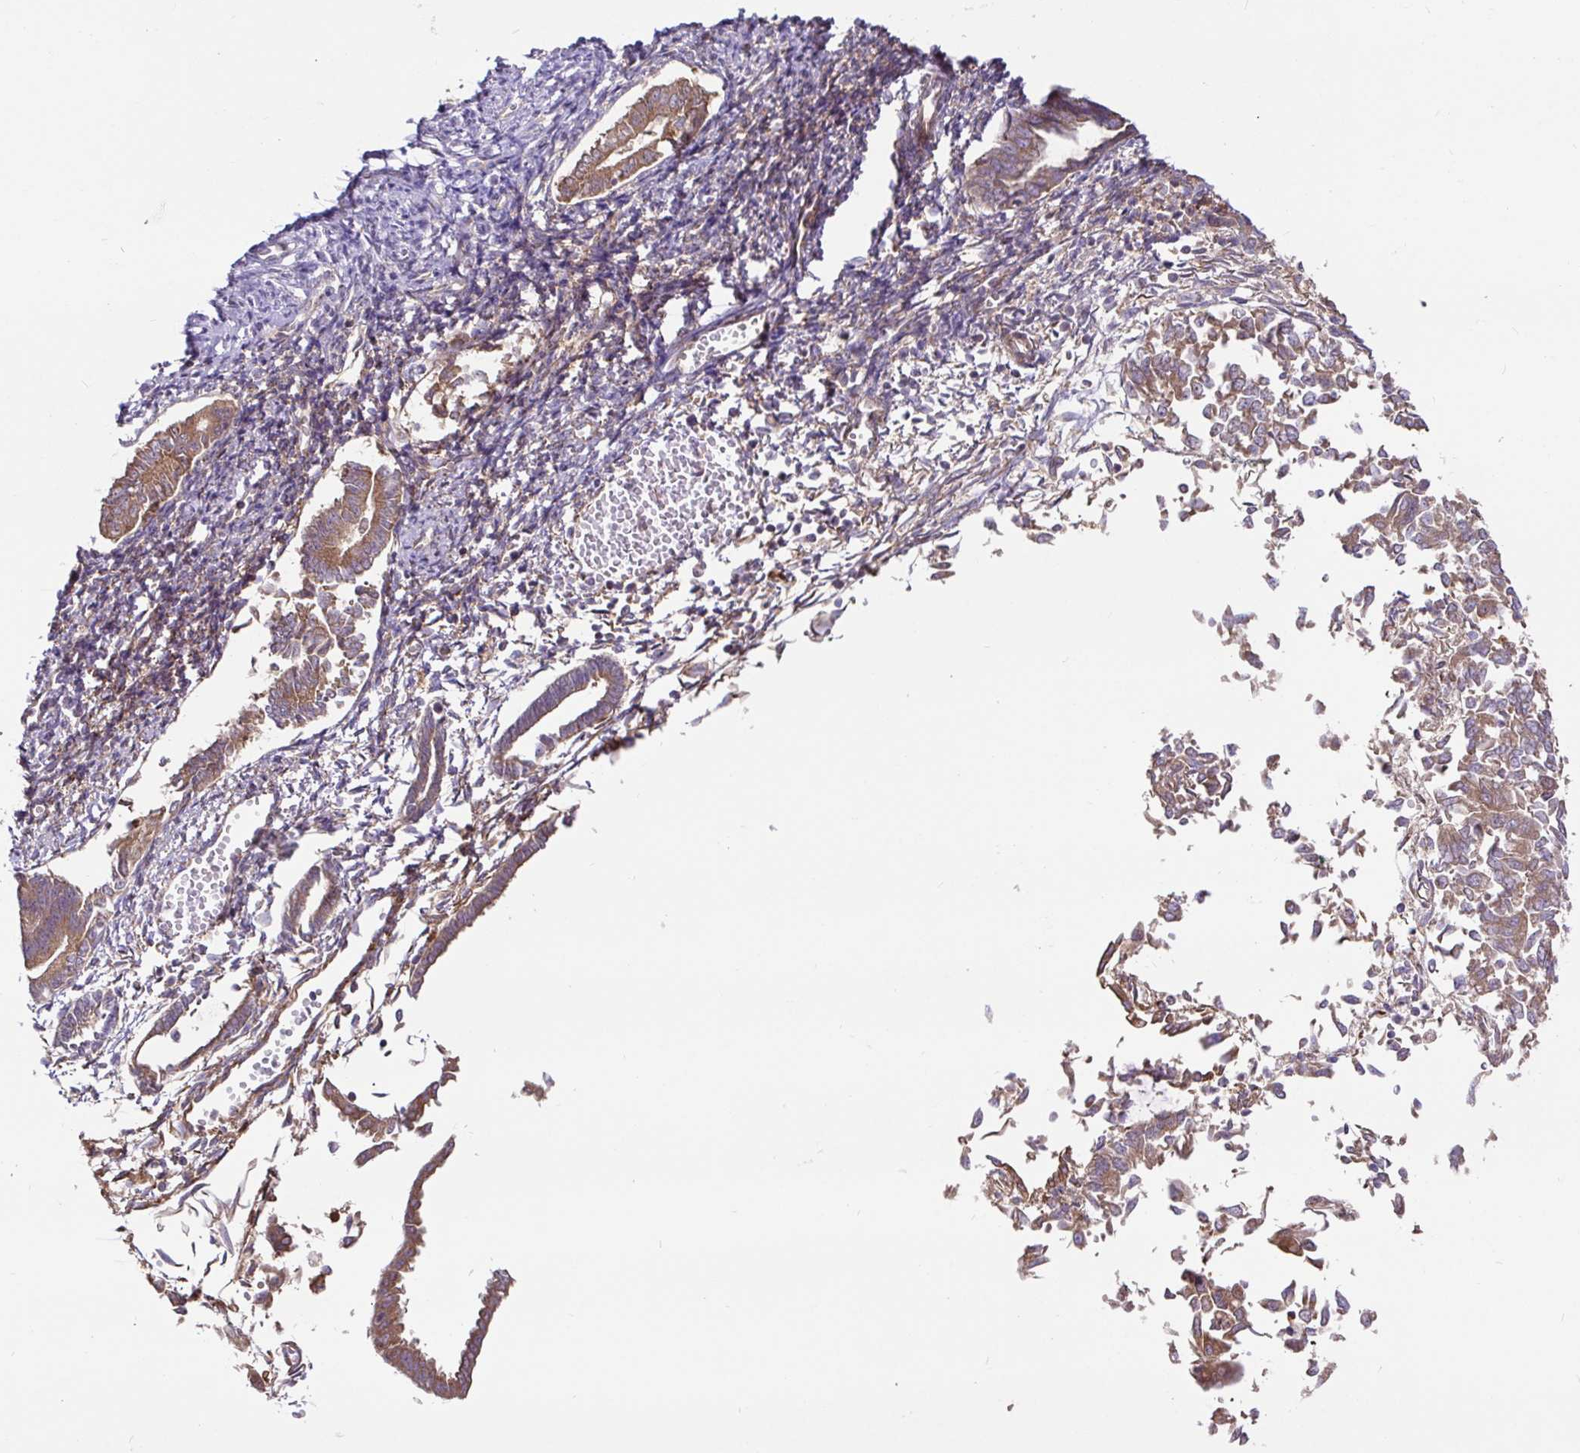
{"staining": {"intensity": "moderate", "quantity": ">75%", "location": "cytoplasmic/membranous"}, "tissue": "endometrial cancer", "cell_type": "Tumor cells", "image_type": "cancer", "snomed": [{"axis": "morphology", "description": "Adenocarcinoma, NOS"}, {"axis": "topography", "description": "Endometrium"}], "caption": "Immunohistochemistry (IHC) of human adenocarcinoma (endometrial) exhibits medium levels of moderate cytoplasmic/membranous expression in approximately >75% of tumor cells.", "gene": "ELP1", "patient": {"sex": "female", "age": 65}}